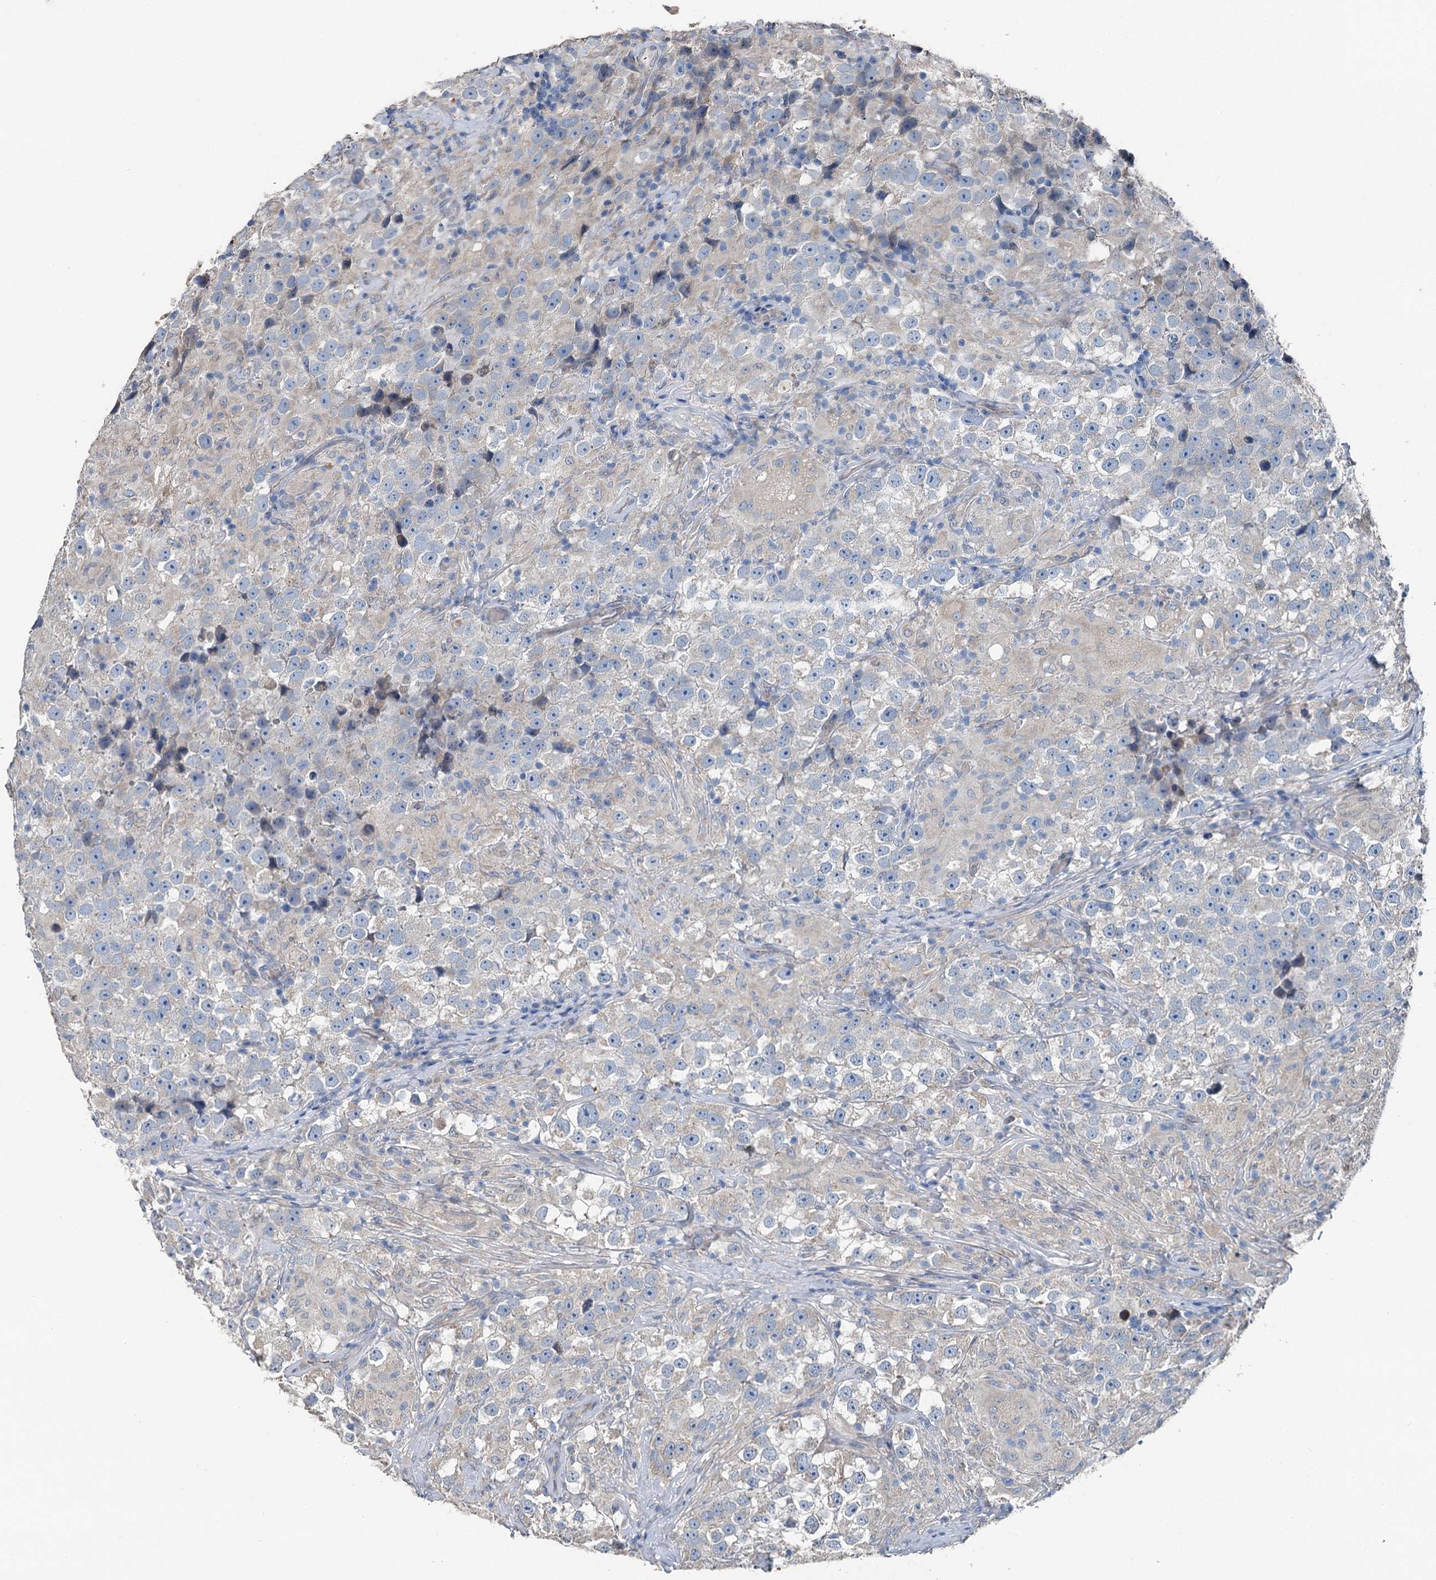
{"staining": {"intensity": "negative", "quantity": "none", "location": "none"}, "tissue": "testis cancer", "cell_type": "Tumor cells", "image_type": "cancer", "snomed": [{"axis": "morphology", "description": "Seminoma, NOS"}, {"axis": "topography", "description": "Testis"}], "caption": "Immunohistochemistry (IHC) micrograph of human testis seminoma stained for a protein (brown), which reveals no staining in tumor cells.", "gene": "C6orf120", "patient": {"sex": "male", "age": 46}}